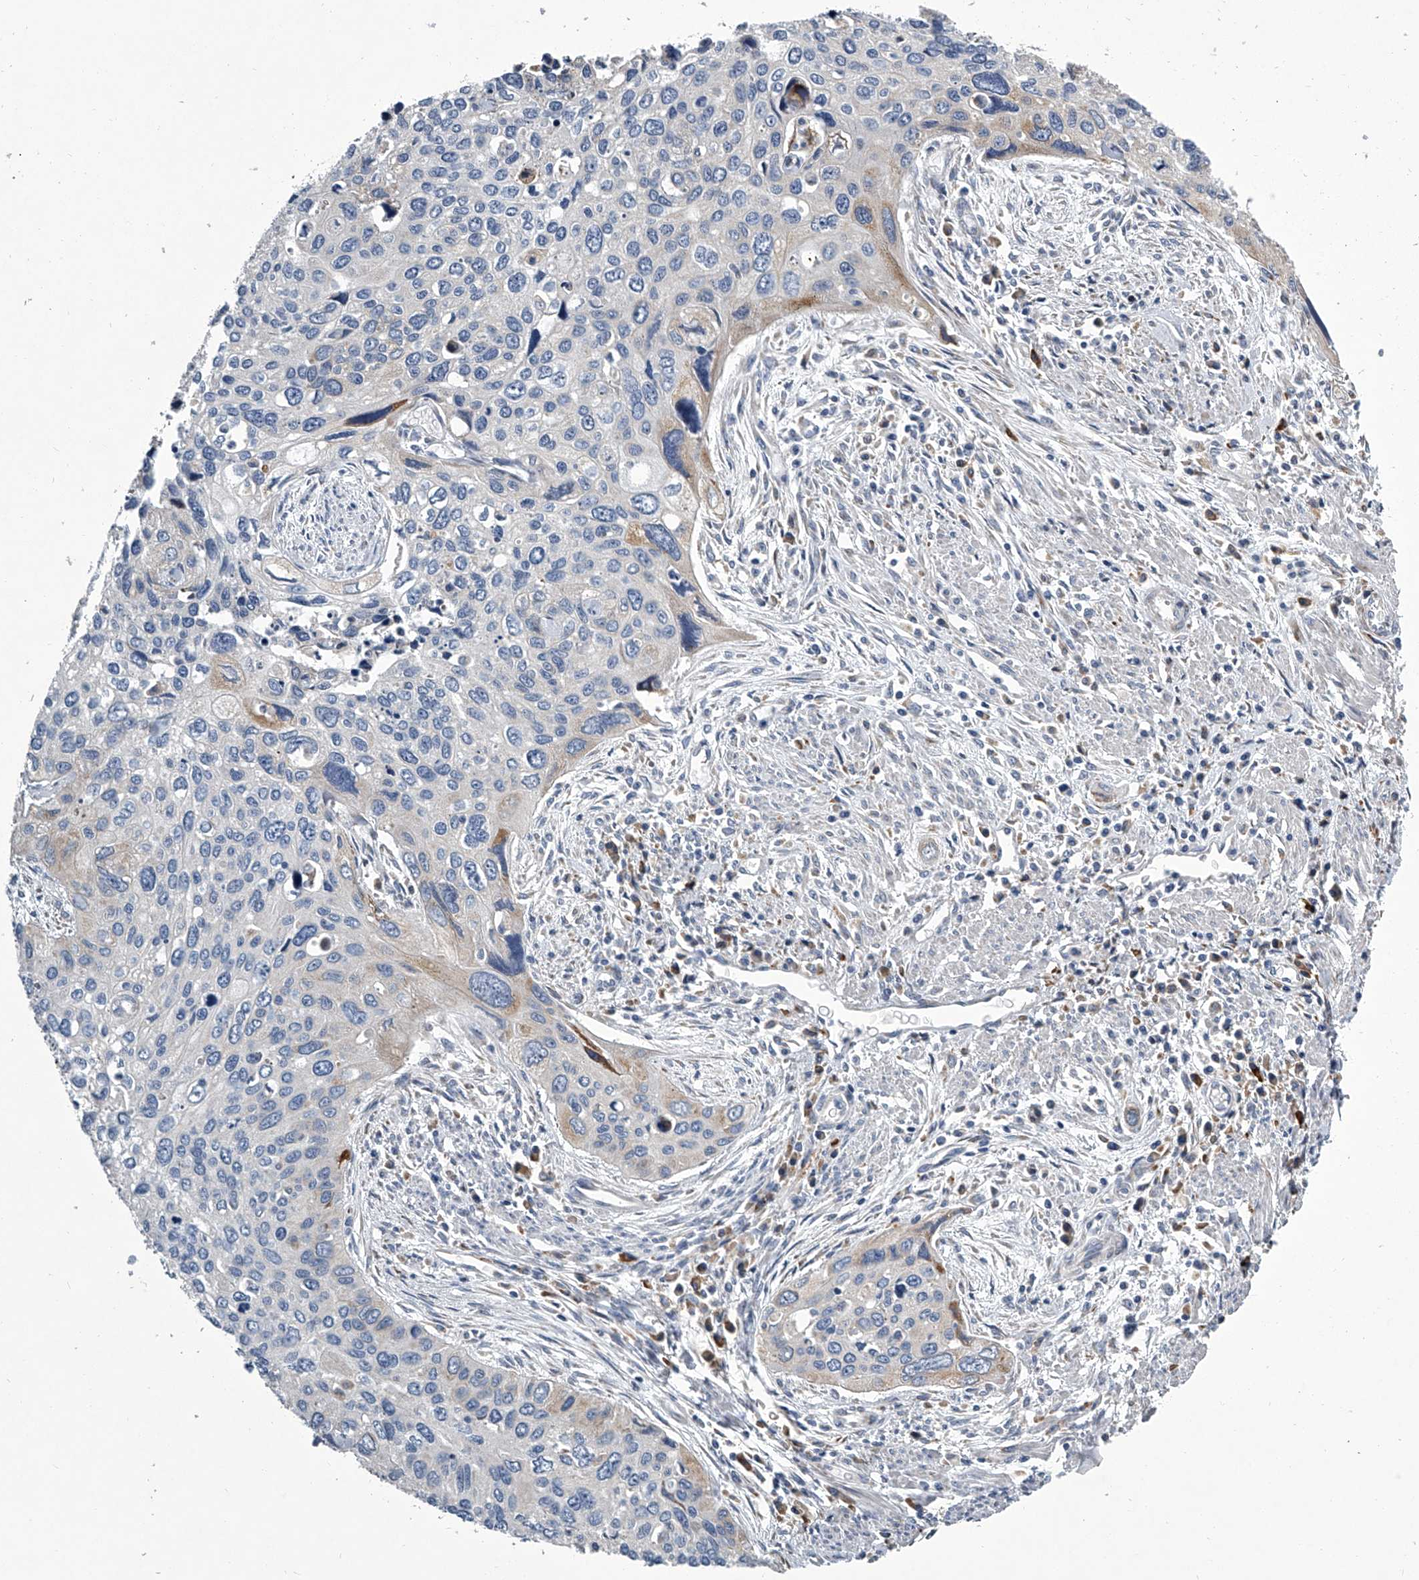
{"staining": {"intensity": "moderate", "quantity": "<25%", "location": "cytoplasmic/membranous"}, "tissue": "cervical cancer", "cell_type": "Tumor cells", "image_type": "cancer", "snomed": [{"axis": "morphology", "description": "Squamous cell carcinoma, NOS"}, {"axis": "topography", "description": "Cervix"}], "caption": "Moderate cytoplasmic/membranous expression is seen in about <25% of tumor cells in cervical cancer.", "gene": "TMEM63C", "patient": {"sex": "female", "age": 55}}